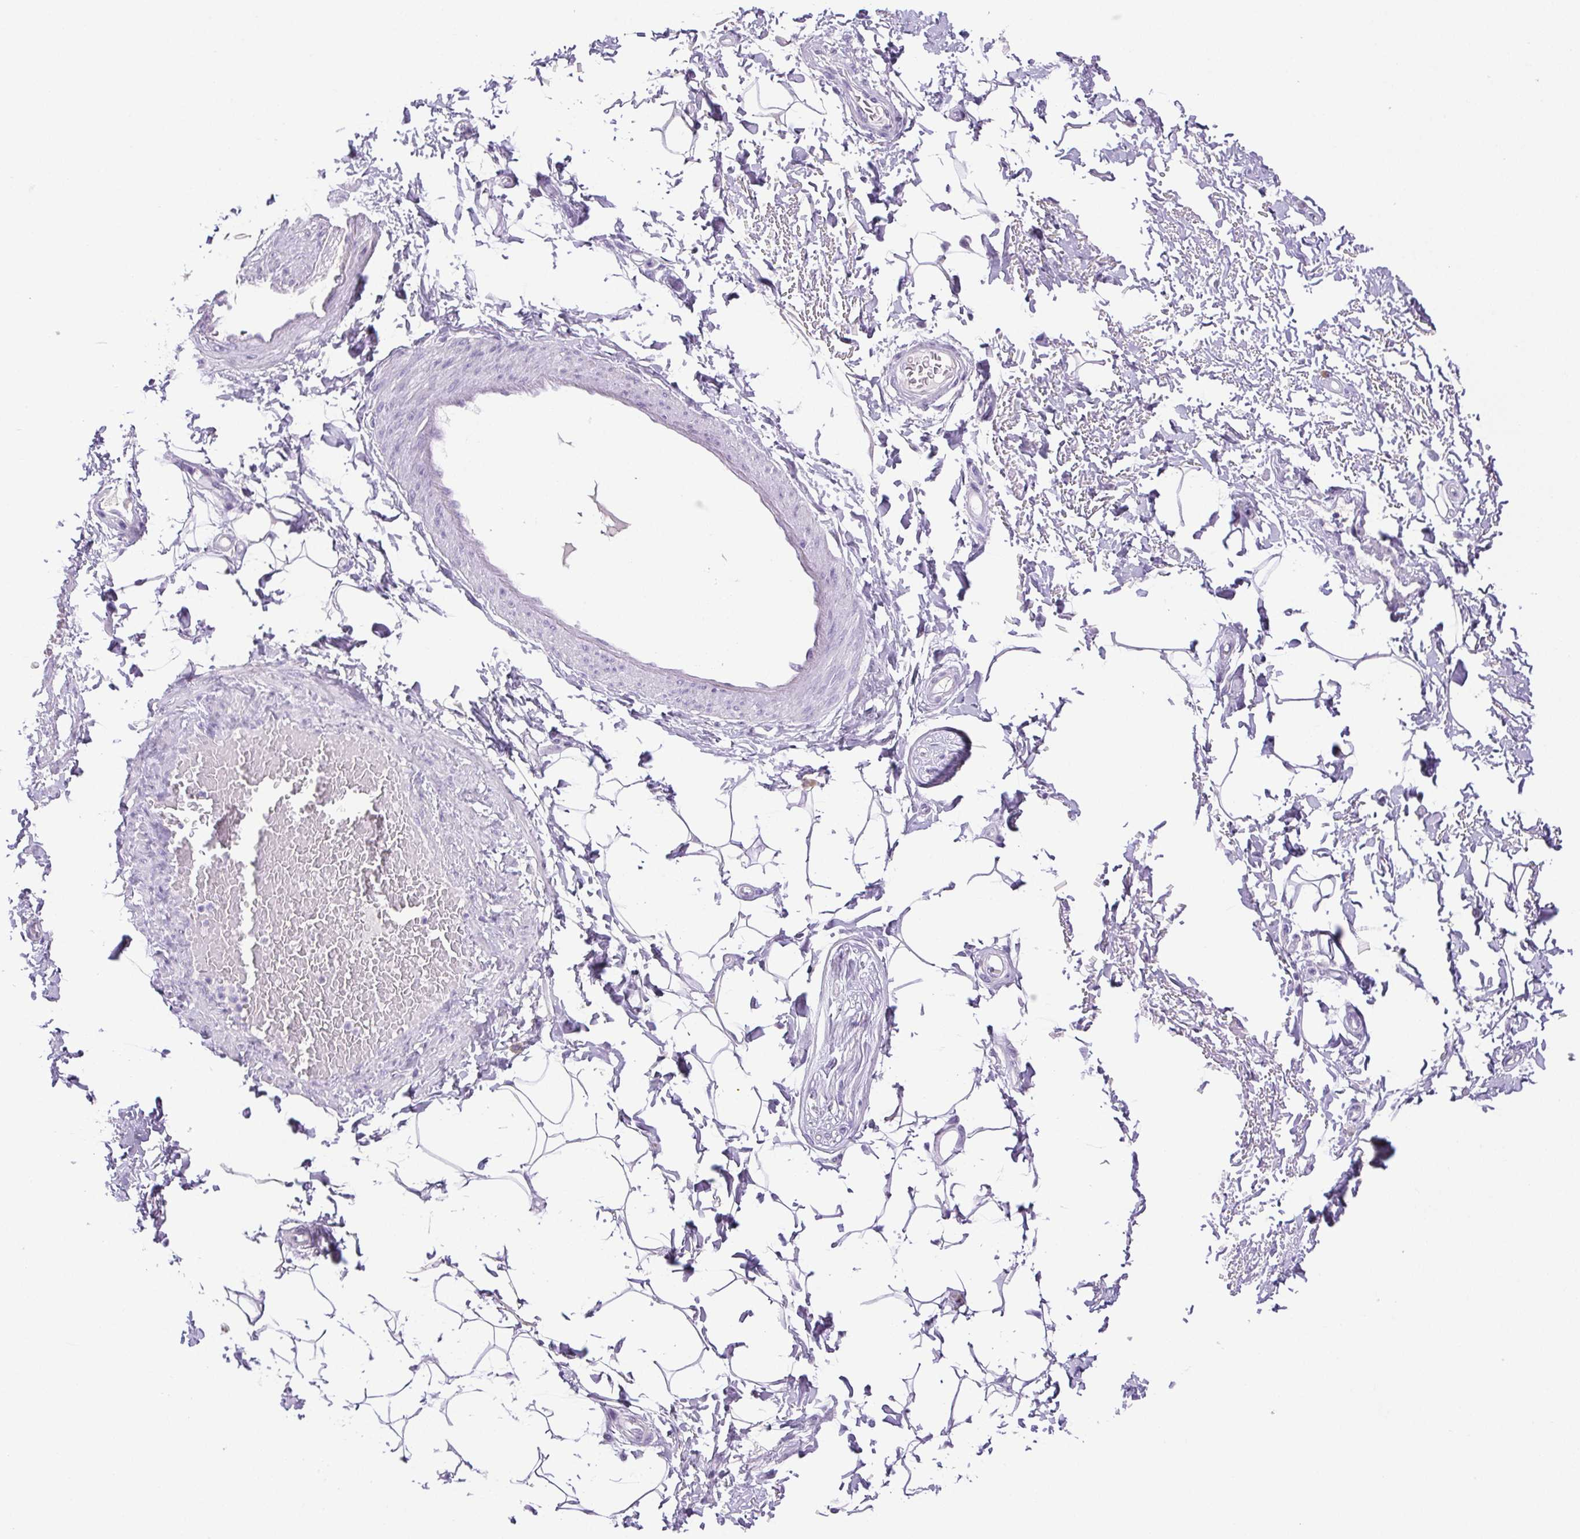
{"staining": {"intensity": "negative", "quantity": "none", "location": "none"}, "tissue": "adipose tissue", "cell_type": "Adipocytes", "image_type": "normal", "snomed": [{"axis": "morphology", "description": "Normal tissue, NOS"}, {"axis": "topography", "description": "Peripheral nerve tissue"}], "caption": "An image of adipose tissue stained for a protein reveals no brown staining in adipocytes.", "gene": "PAPPA2", "patient": {"sex": "male", "age": 51}}